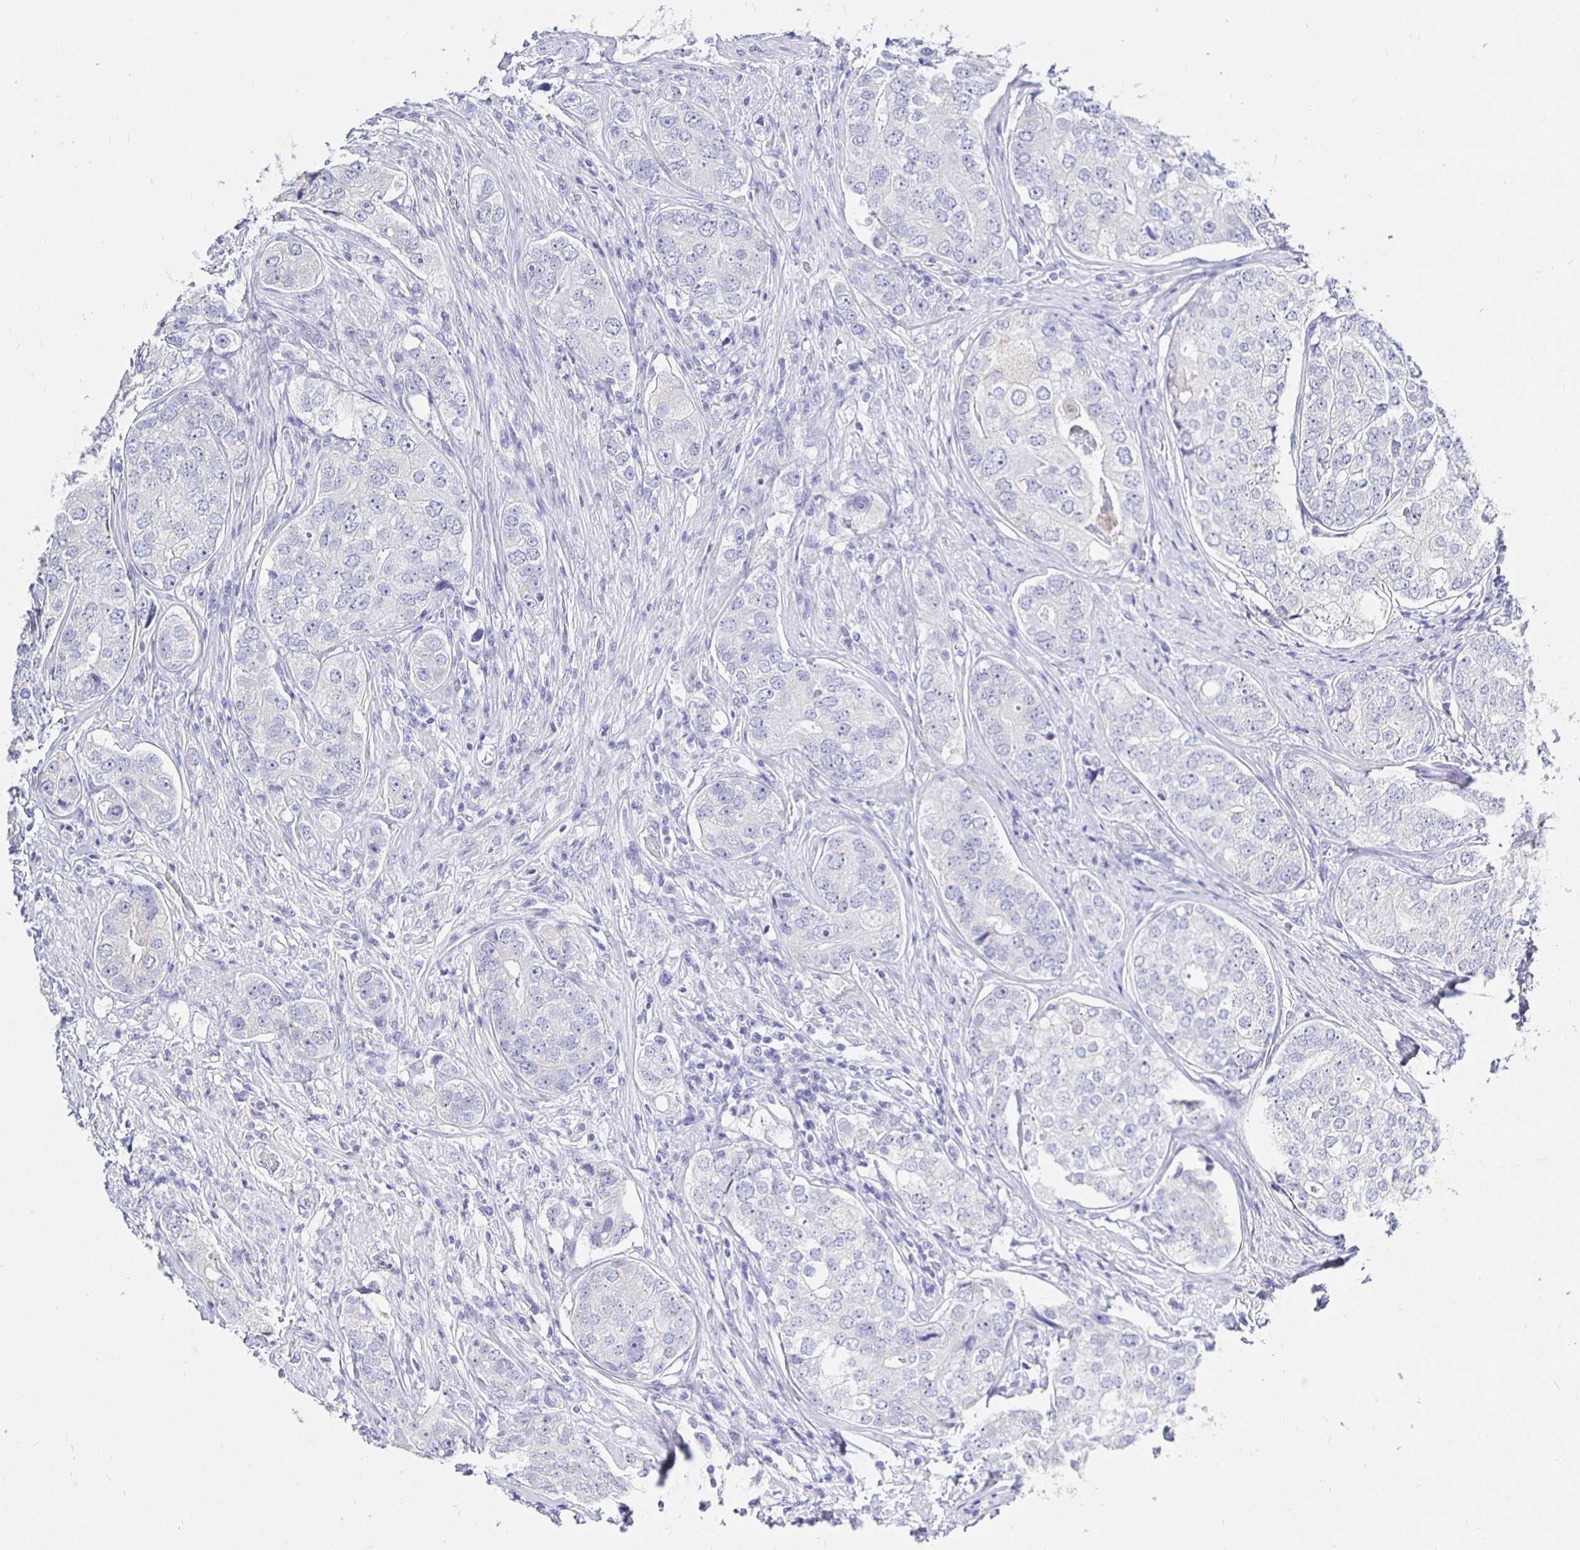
{"staining": {"intensity": "negative", "quantity": "none", "location": "none"}, "tissue": "prostate cancer", "cell_type": "Tumor cells", "image_type": "cancer", "snomed": [{"axis": "morphology", "description": "Adenocarcinoma, High grade"}, {"axis": "topography", "description": "Prostate"}], "caption": "The image demonstrates no staining of tumor cells in prostate cancer (high-grade adenocarcinoma).", "gene": "UMOD", "patient": {"sex": "male", "age": 60}}